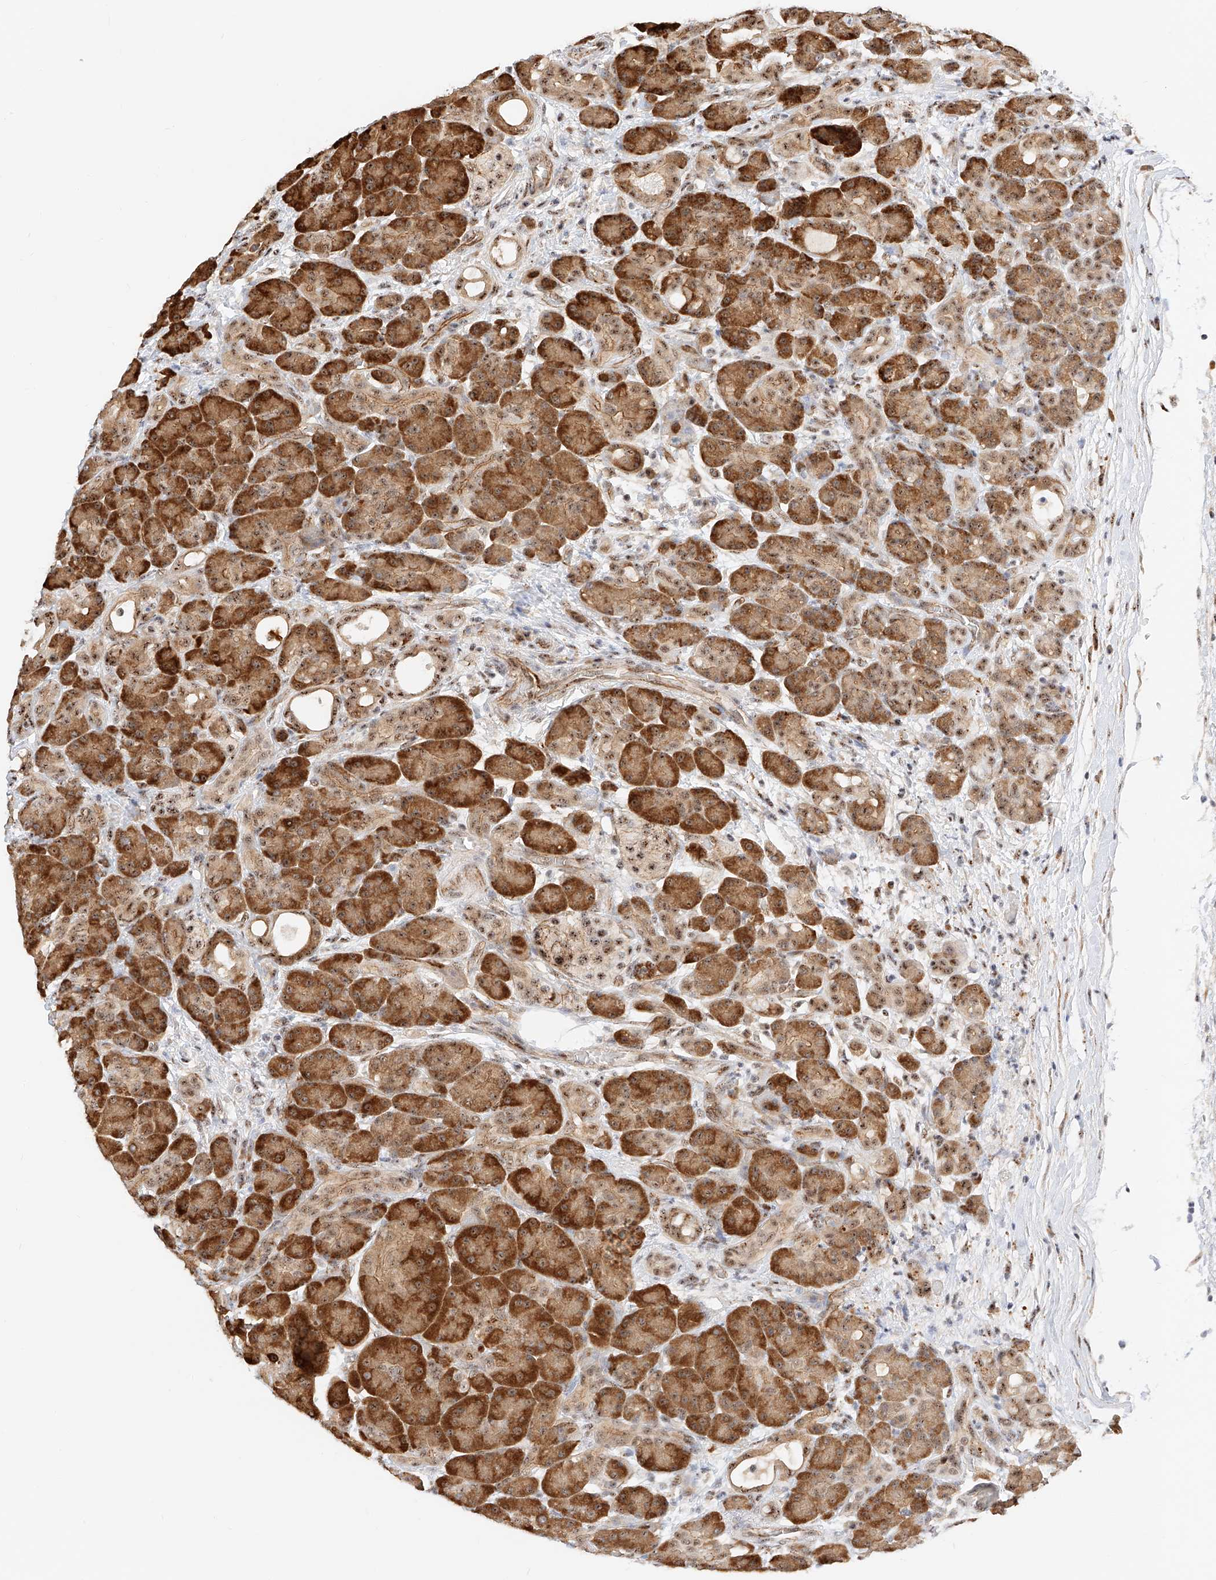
{"staining": {"intensity": "strong", "quantity": ">75%", "location": "cytoplasmic/membranous,nuclear"}, "tissue": "pancreas", "cell_type": "Exocrine glandular cells", "image_type": "normal", "snomed": [{"axis": "morphology", "description": "Normal tissue, NOS"}, {"axis": "topography", "description": "Pancreas"}], "caption": "Protein expression by IHC shows strong cytoplasmic/membranous,nuclear positivity in approximately >75% of exocrine glandular cells in benign pancreas.", "gene": "ATXN7L2", "patient": {"sex": "male", "age": 63}}